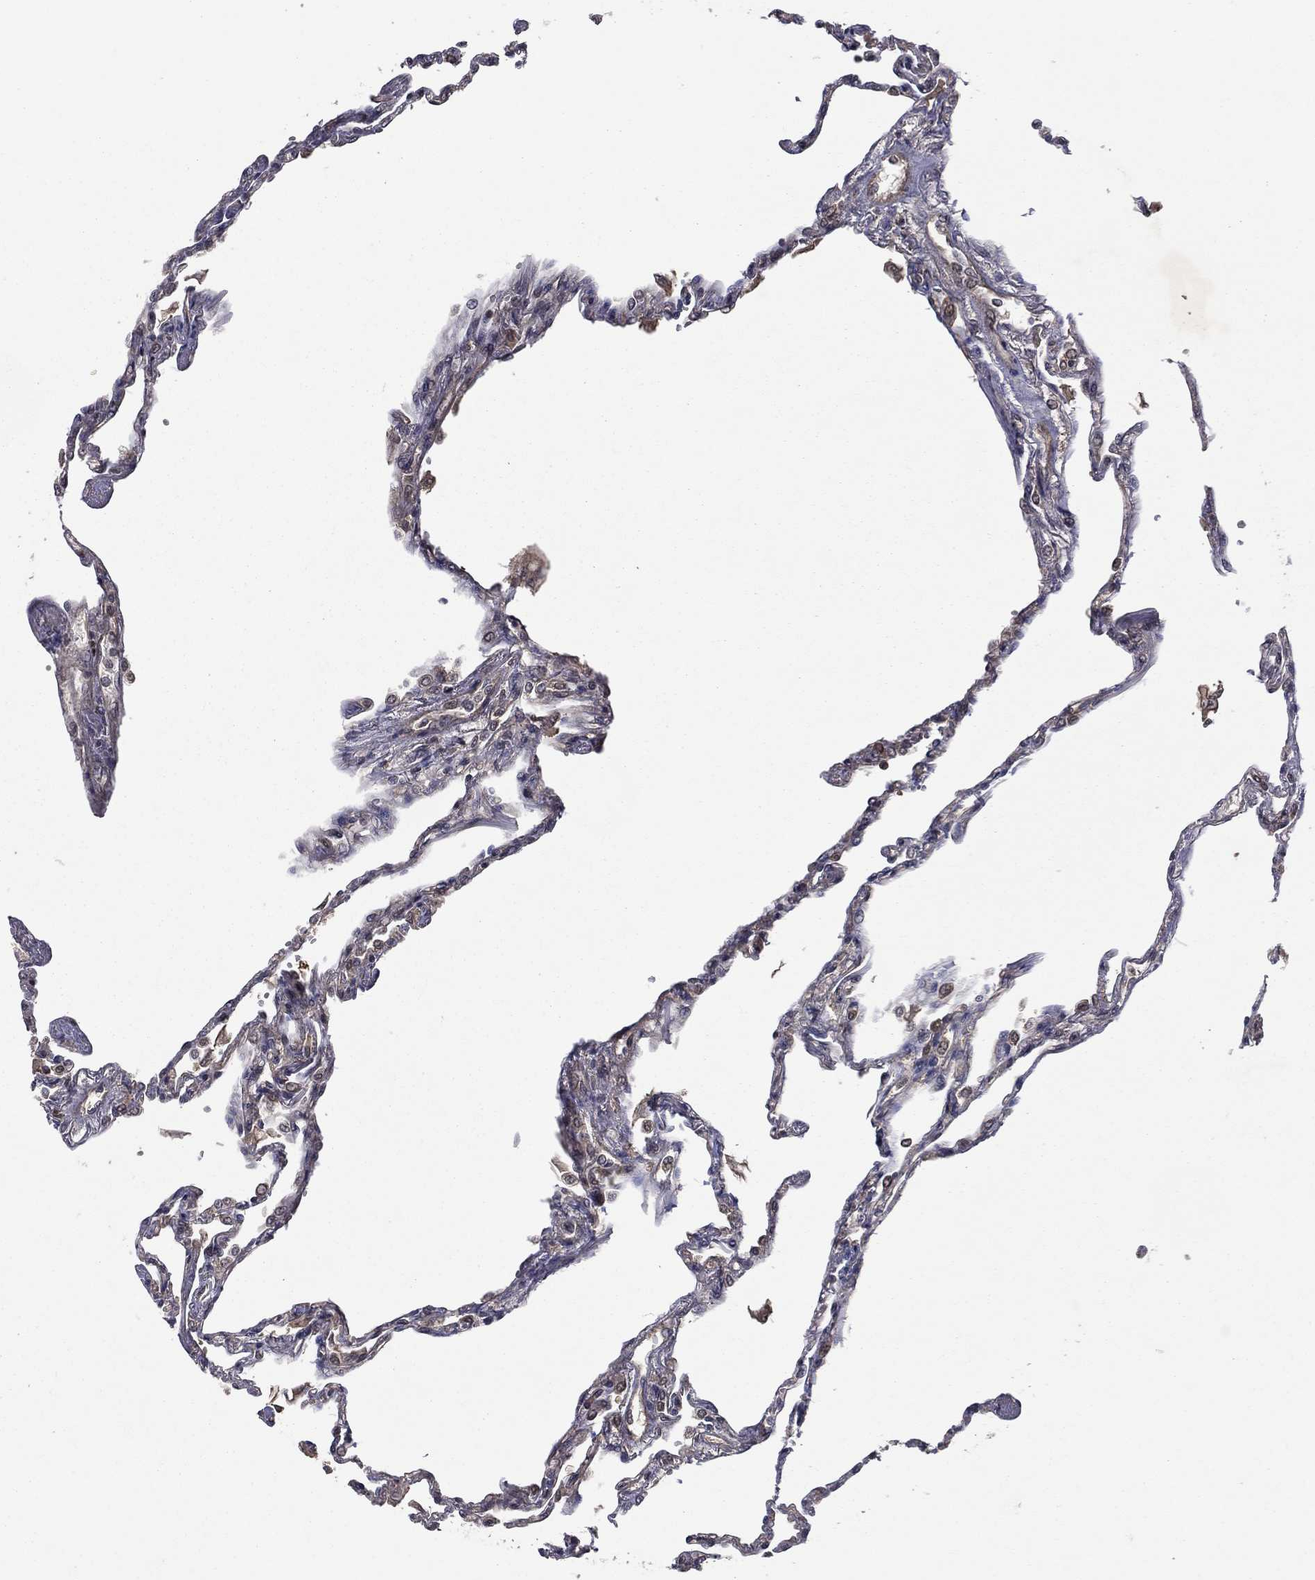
{"staining": {"intensity": "weak", "quantity": "25%-75%", "location": "cytoplasmic/membranous"}, "tissue": "lung", "cell_type": "Alveolar cells", "image_type": "normal", "snomed": [{"axis": "morphology", "description": "Normal tissue, NOS"}, {"axis": "topography", "description": "Lung"}], "caption": "The immunohistochemical stain labels weak cytoplasmic/membranous expression in alveolar cells of unremarkable lung. Nuclei are stained in blue.", "gene": "FGD1", "patient": {"sex": "male", "age": 78}}